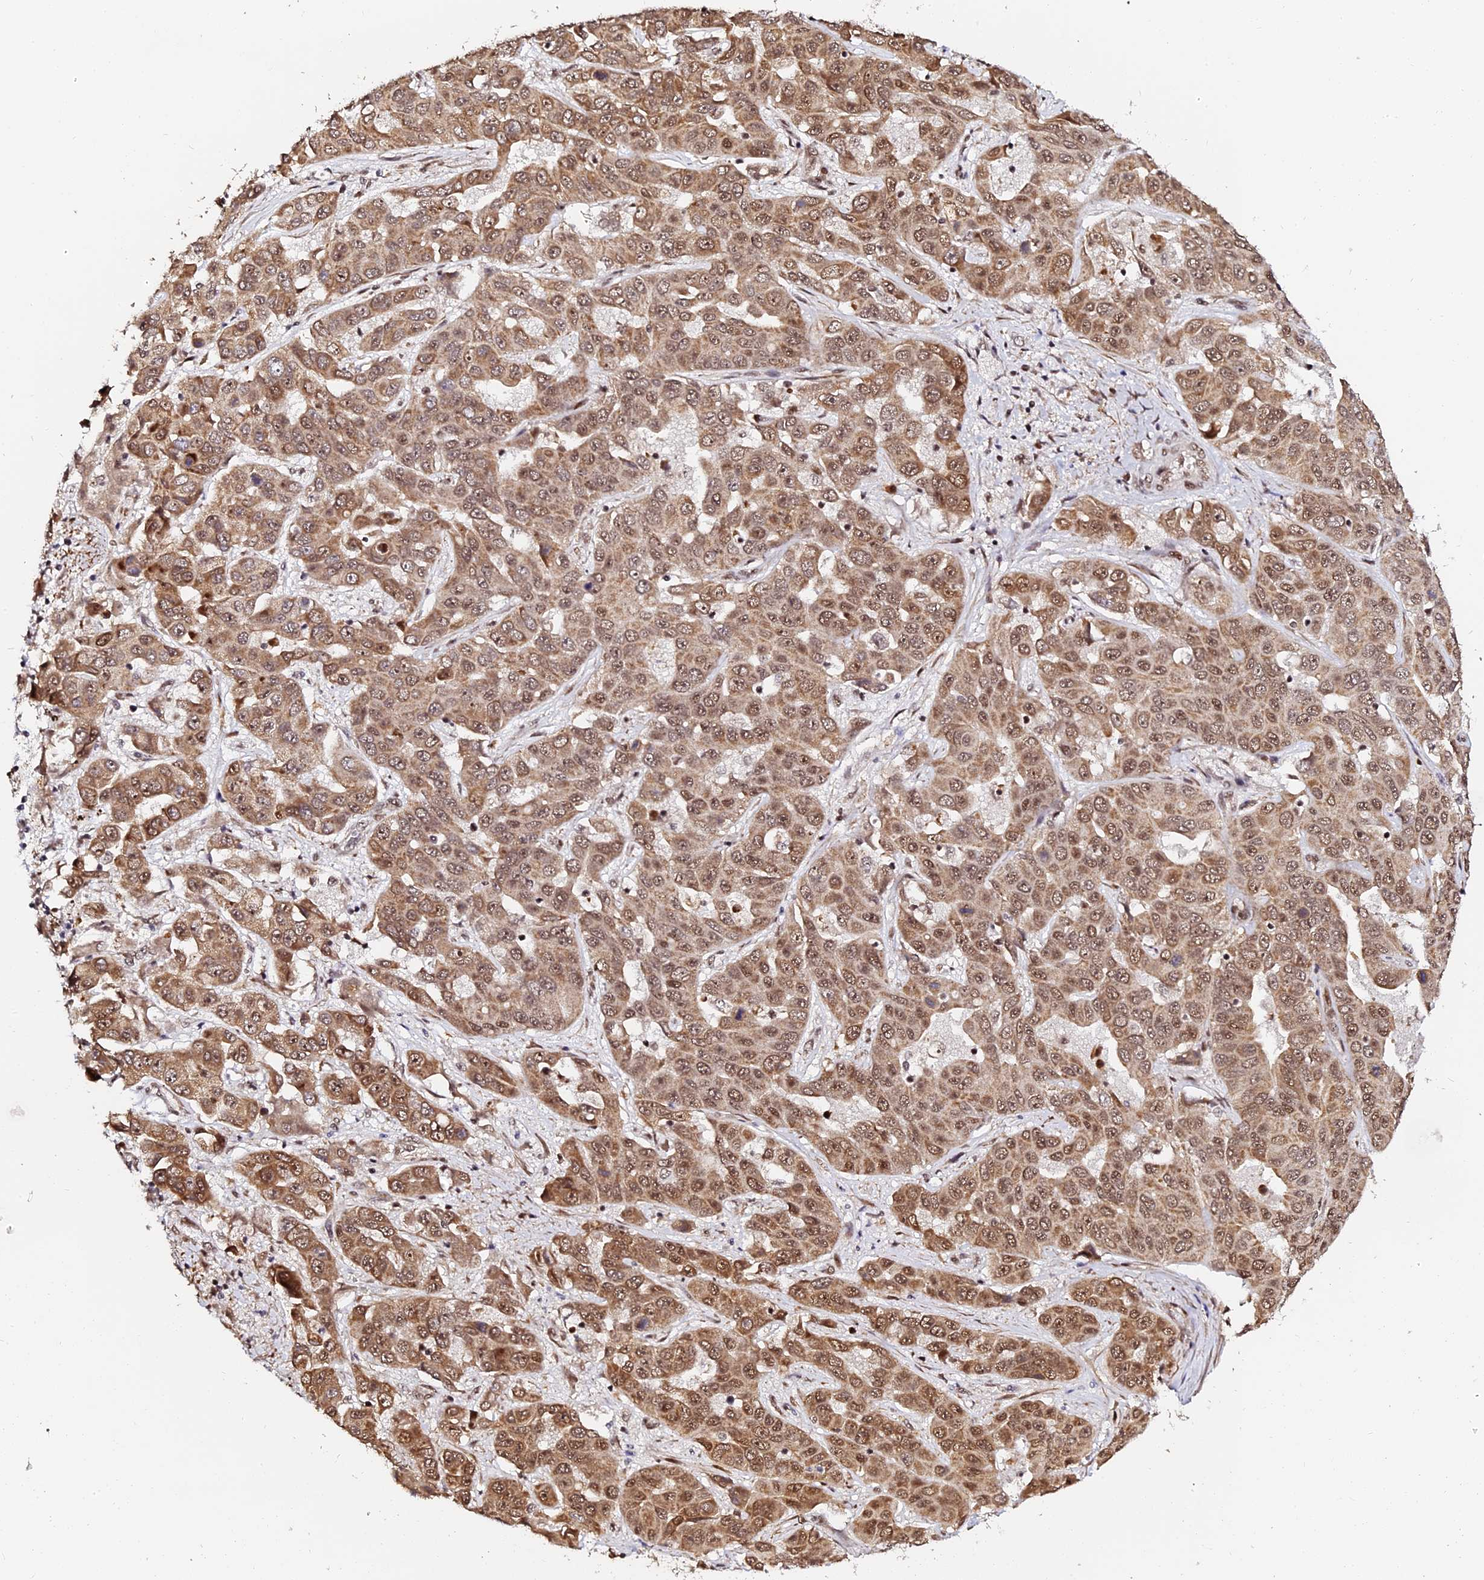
{"staining": {"intensity": "moderate", "quantity": ">75%", "location": "cytoplasmic/membranous,nuclear"}, "tissue": "liver cancer", "cell_type": "Tumor cells", "image_type": "cancer", "snomed": [{"axis": "morphology", "description": "Cholangiocarcinoma"}, {"axis": "topography", "description": "Liver"}], "caption": "Immunohistochemistry (IHC) image of neoplastic tissue: cholangiocarcinoma (liver) stained using immunohistochemistry (IHC) shows medium levels of moderate protein expression localized specifically in the cytoplasmic/membranous and nuclear of tumor cells, appearing as a cytoplasmic/membranous and nuclear brown color.", "gene": "MCRS1", "patient": {"sex": "female", "age": 52}}